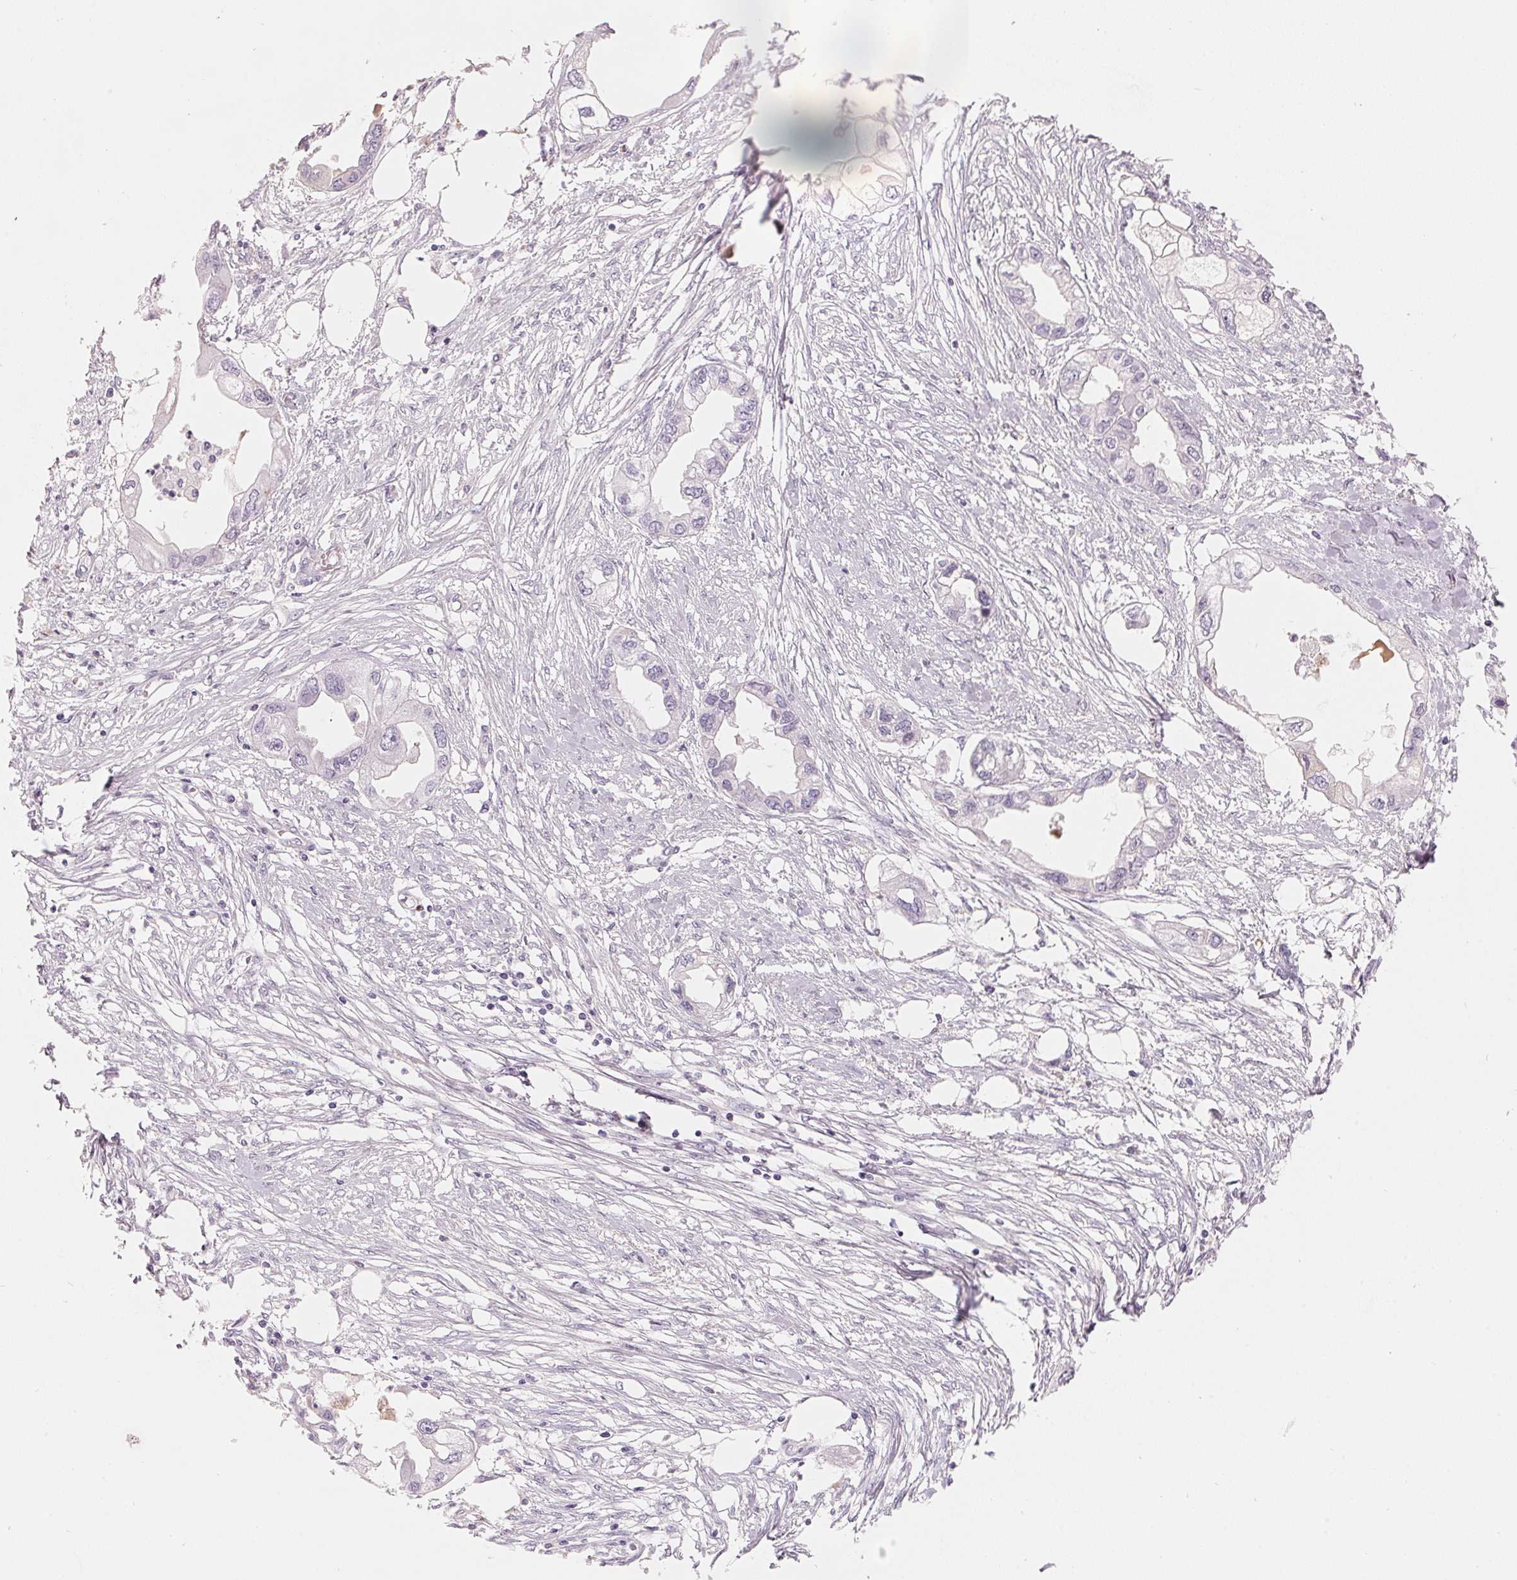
{"staining": {"intensity": "negative", "quantity": "none", "location": "none"}, "tissue": "endometrial cancer", "cell_type": "Tumor cells", "image_type": "cancer", "snomed": [{"axis": "morphology", "description": "Adenocarcinoma, NOS"}, {"axis": "morphology", "description": "Adenocarcinoma, metastatic, NOS"}, {"axis": "topography", "description": "Adipose tissue"}, {"axis": "topography", "description": "Endometrium"}], "caption": "There is no significant staining in tumor cells of endometrial cancer.", "gene": "CFHR2", "patient": {"sex": "female", "age": 67}}